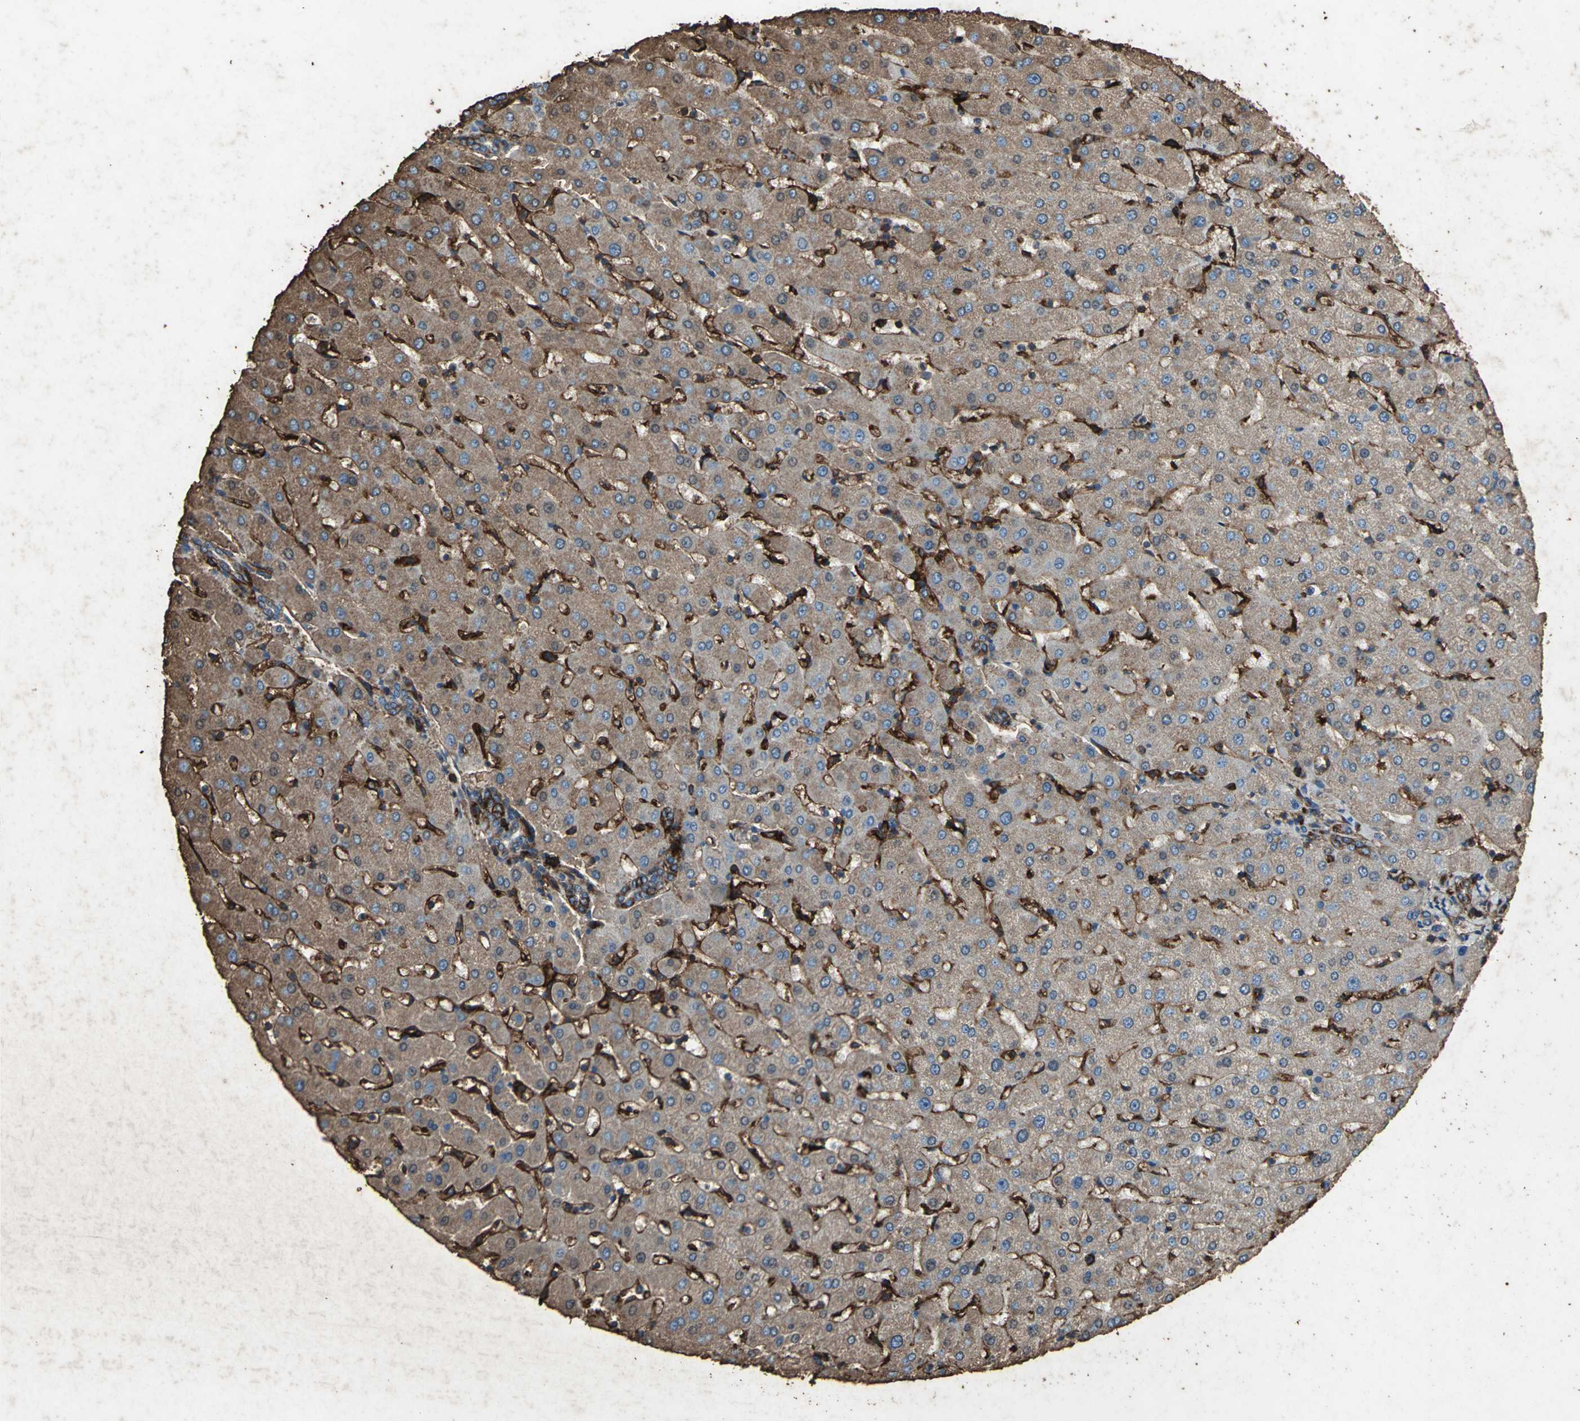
{"staining": {"intensity": "strong", "quantity": "25%-75%", "location": "cytoplasmic/membranous"}, "tissue": "liver", "cell_type": "Cholangiocytes", "image_type": "normal", "snomed": [{"axis": "morphology", "description": "Normal tissue, NOS"}, {"axis": "morphology", "description": "Fibrosis, NOS"}, {"axis": "topography", "description": "Liver"}], "caption": "Human liver stained for a protein (brown) demonstrates strong cytoplasmic/membranous positive staining in about 25%-75% of cholangiocytes.", "gene": "CCR6", "patient": {"sex": "female", "age": 29}}